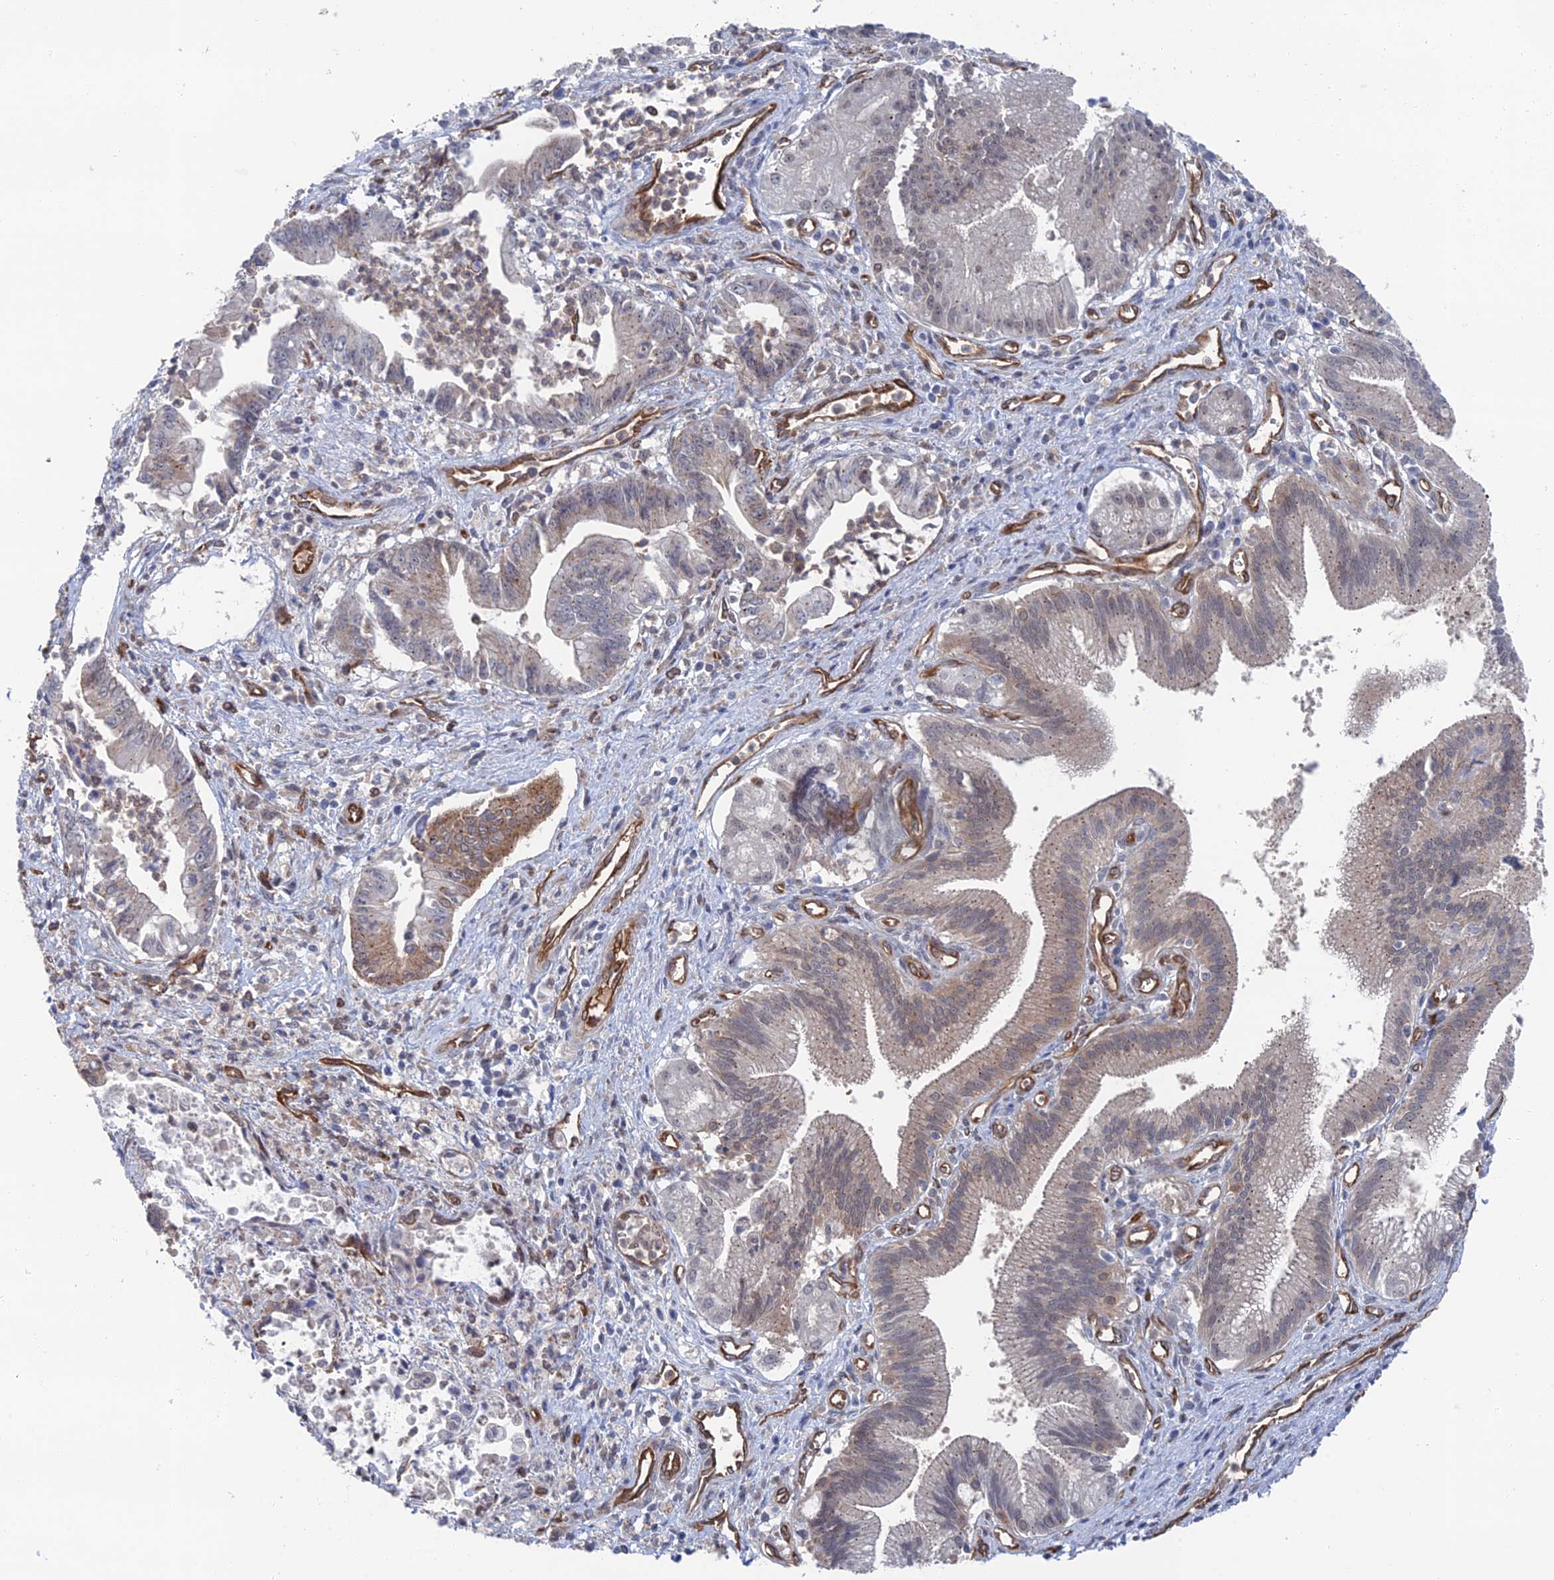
{"staining": {"intensity": "moderate", "quantity": "<25%", "location": "cytoplasmic/membranous"}, "tissue": "pancreatic cancer", "cell_type": "Tumor cells", "image_type": "cancer", "snomed": [{"axis": "morphology", "description": "Adenocarcinoma, NOS"}, {"axis": "topography", "description": "Pancreas"}], "caption": "Pancreatic adenocarcinoma stained with a brown dye exhibits moderate cytoplasmic/membranous positive staining in approximately <25% of tumor cells.", "gene": "ARAP3", "patient": {"sex": "male", "age": 78}}